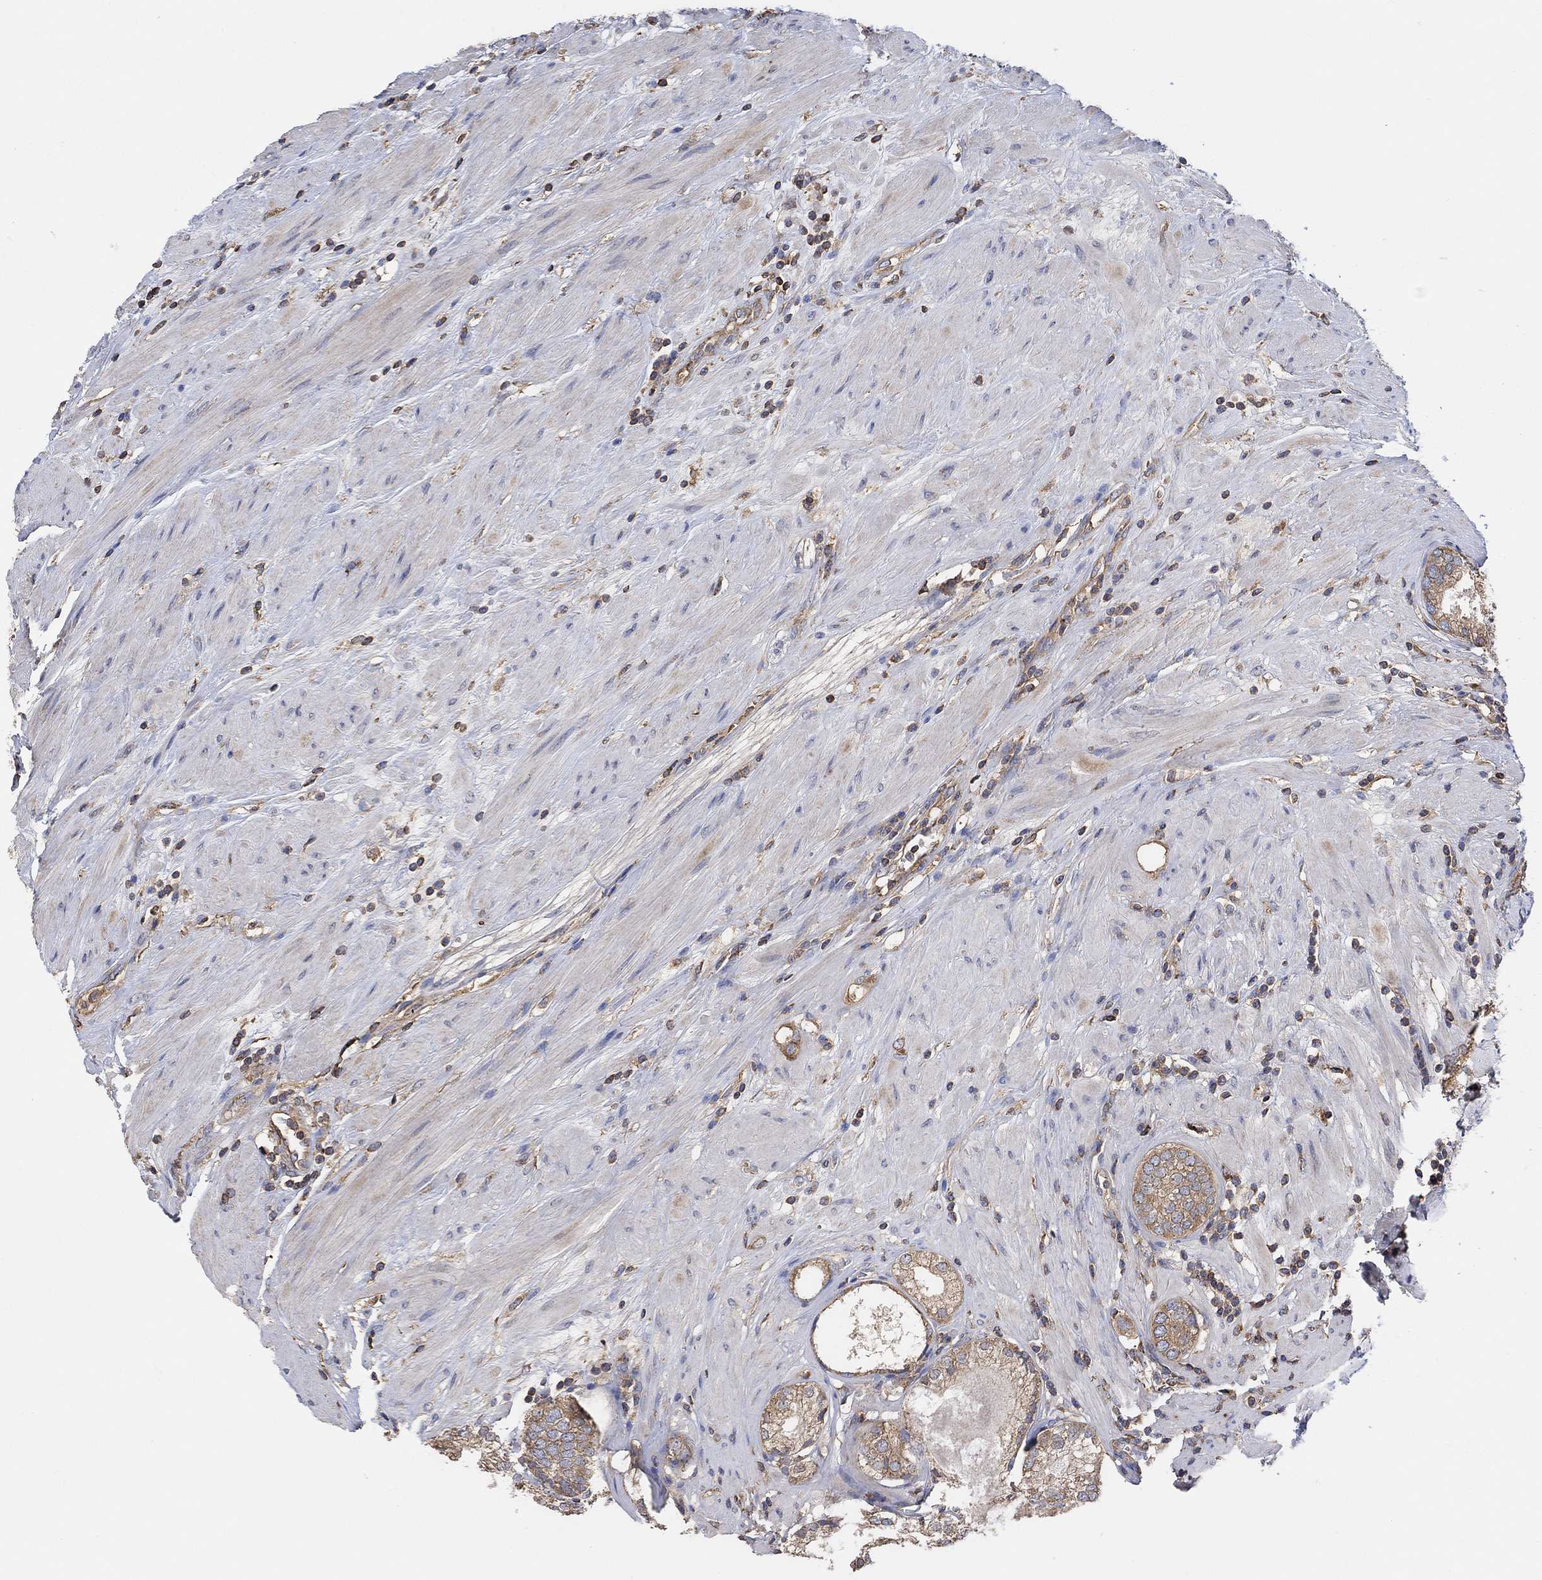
{"staining": {"intensity": "moderate", "quantity": ">75%", "location": "cytoplasmic/membranous"}, "tissue": "prostate cancer", "cell_type": "Tumor cells", "image_type": "cancer", "snomed": [{"axis": "morphology", "description": "Adenocarcinoma, High grade"}, {"axis": "topography", "description": "Prostate and seminal vesicle, NOS"}], "caption": "Tumor cells demonstrate moderate cytoplasmic/membranous staining in approximately >75% of cells in prostate cancer (high-grade adenocarcinoma).", "gene": "BLOC1S3", "patient": {"sex": "male", "age": 62}}